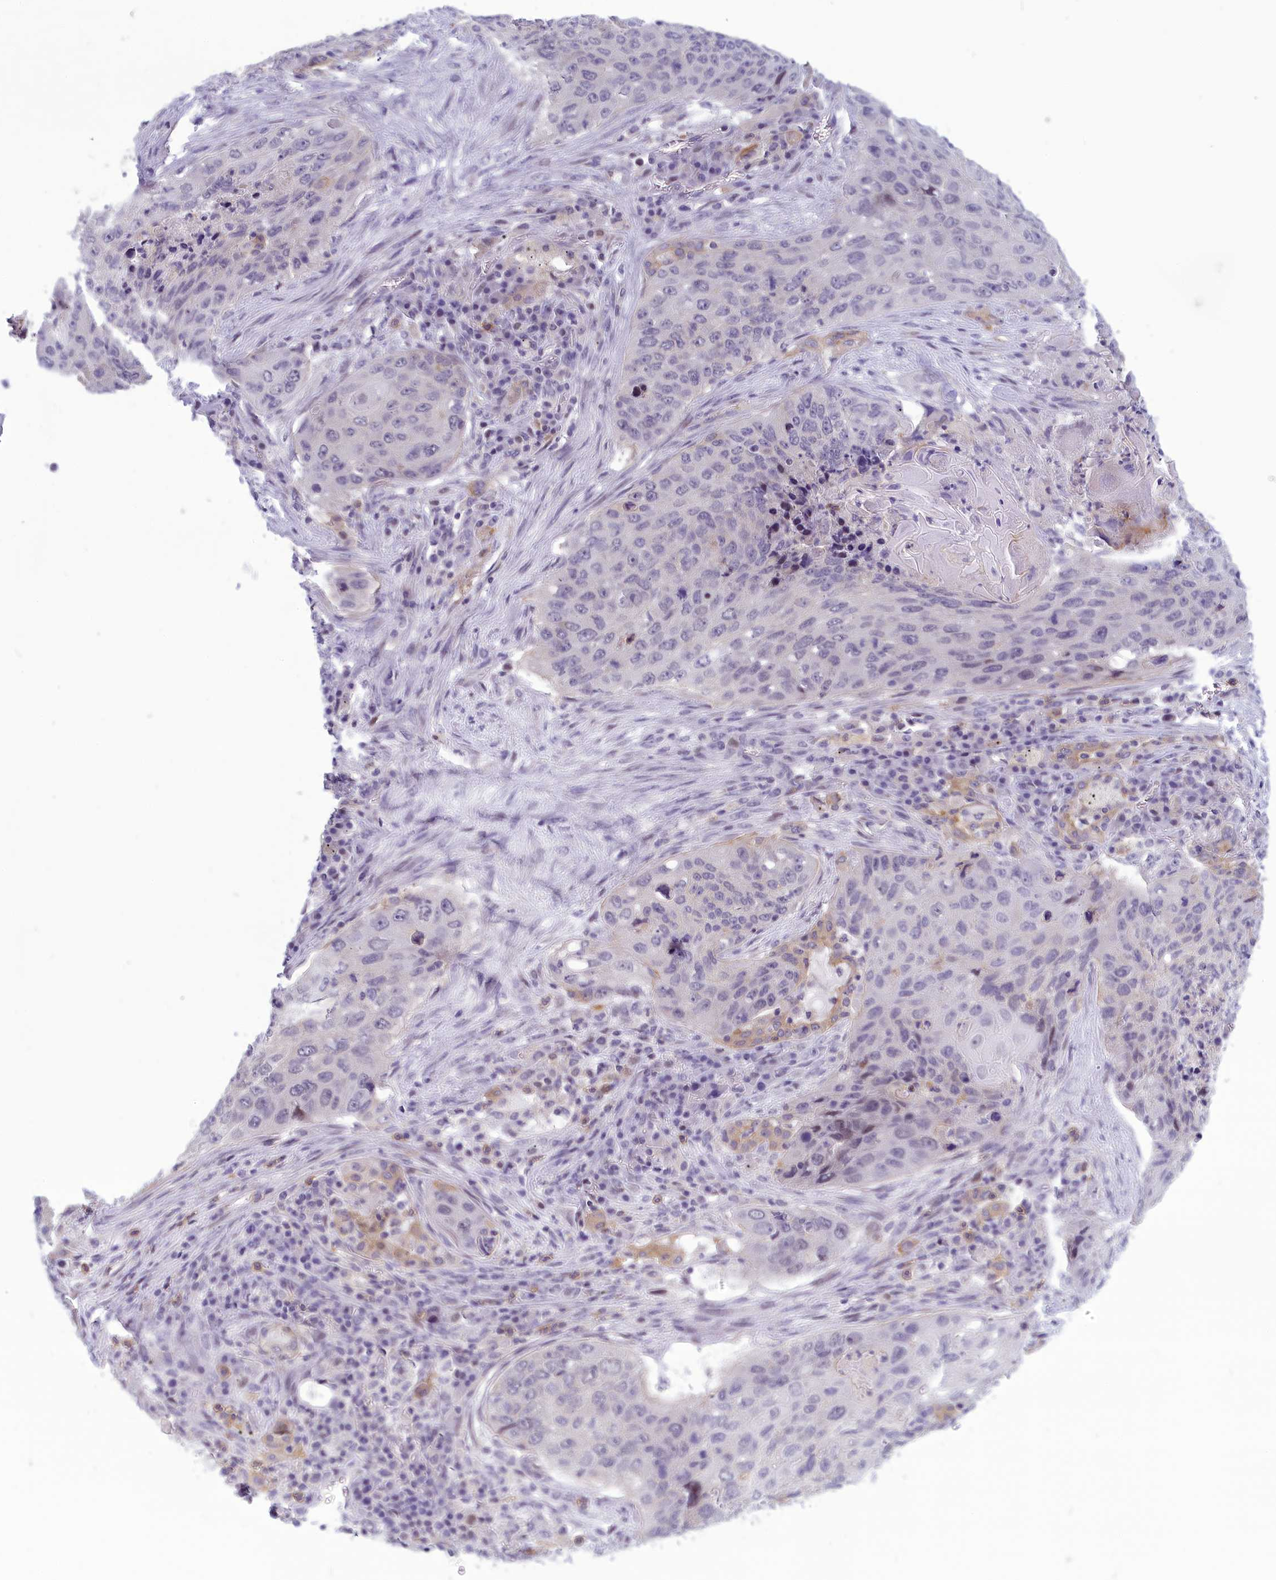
{"staining": {"intensity": "weak", "quantity": "<25%", "location": "cytoplasmic/membranous"}, "tissue": "lung cancer", "cell_type": "Tumor cells", "image_type": "cancer", "snomed": [{"axis": "morphology", "description": "Squamous cell carcinoma, NOS"}, {"axis": "topography", "description": "Lung"}], "caption": "Immunohistochemistry (IHC) micrograph of neoplastic tissue: lung squamous cell carcinoma stained with DAB exhibits no significant protein expression in tumor cells.", "gene": "CORO2A", "patient": {"sex": "female", "age": 63}}